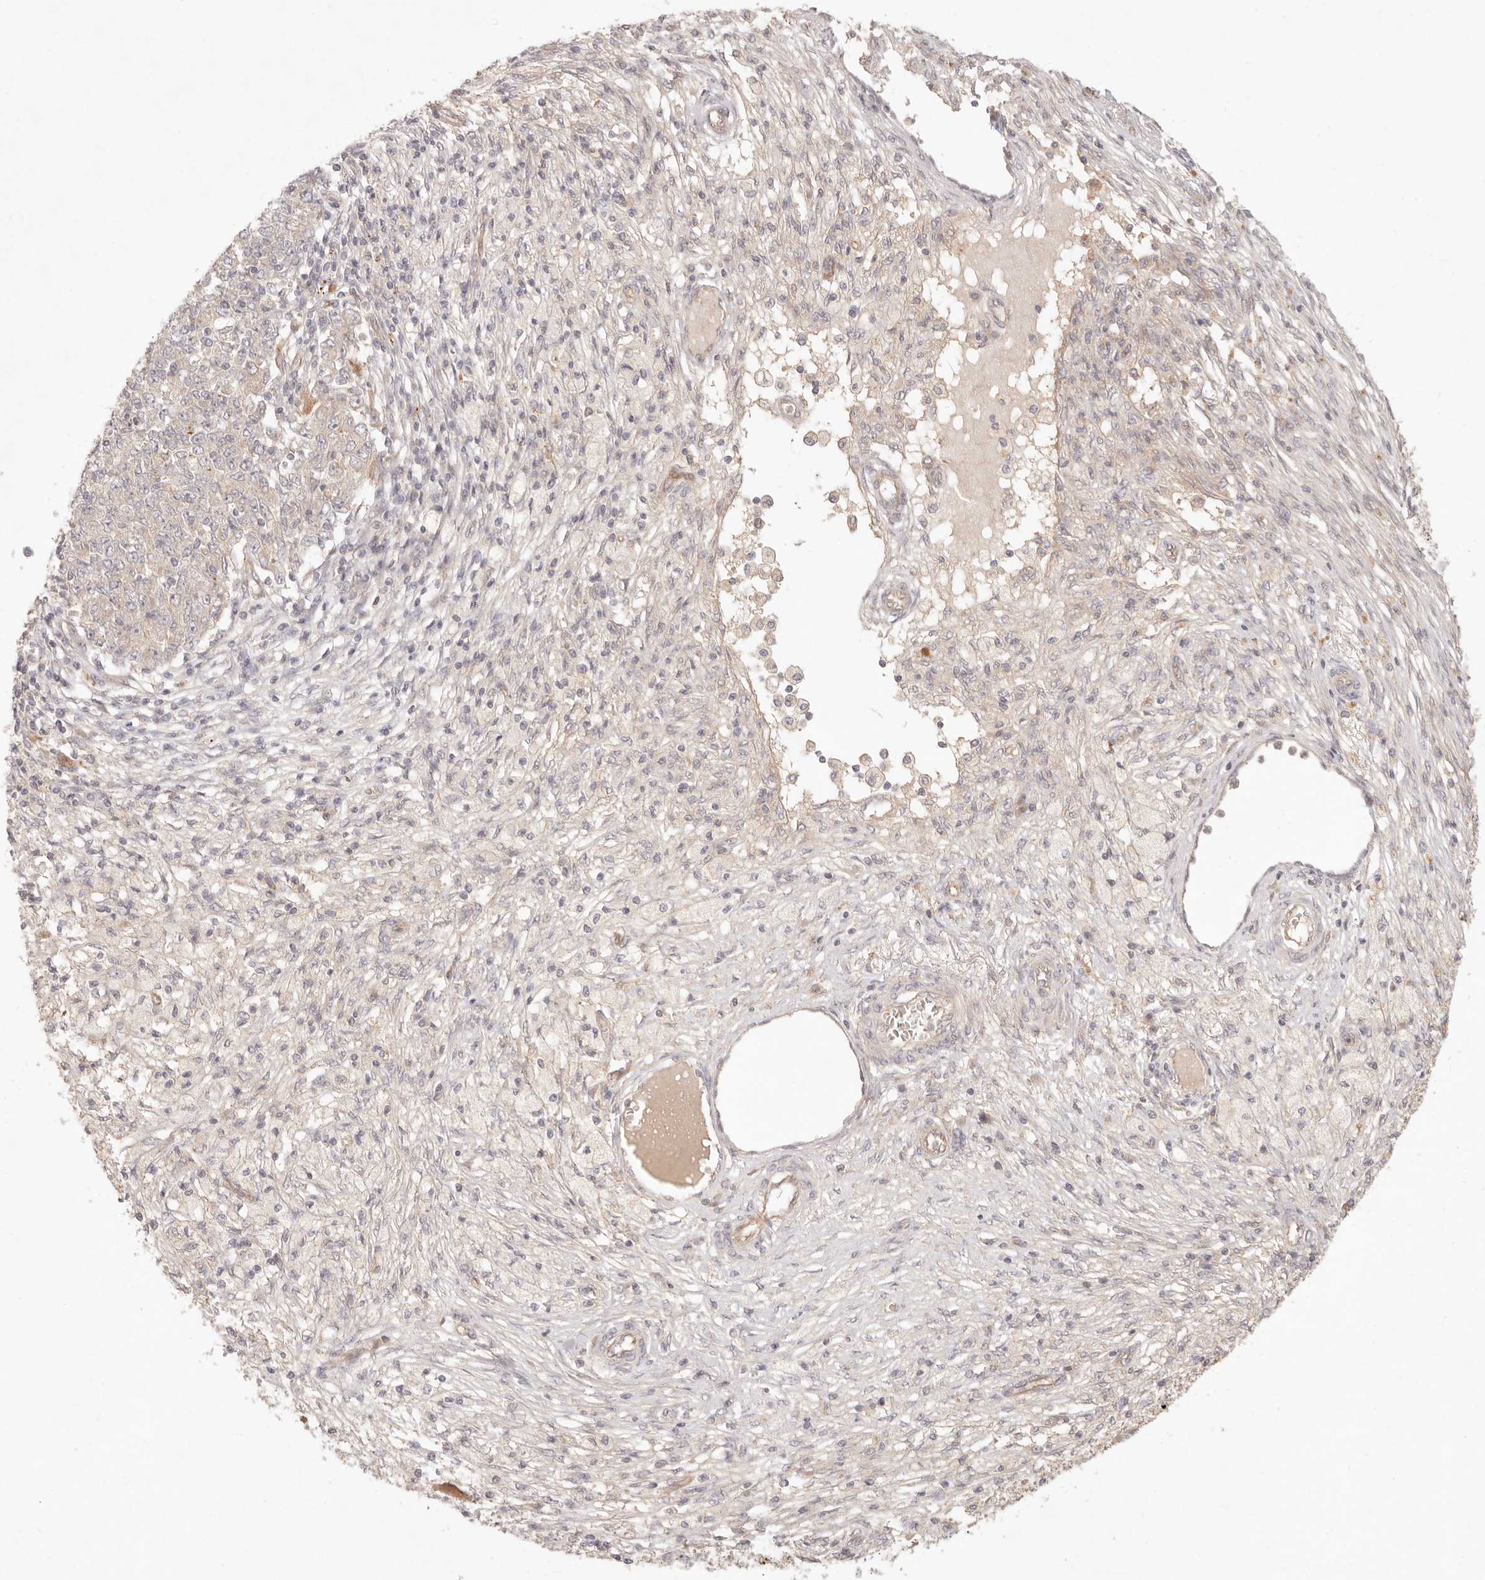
{"staining": {"intensity": "negative", "quantity": "none", "location": "none"}, "tissue": "ovarian cancer", "cell_type": "Tumor cells", "image_type": "cancer", "snomed": [{"axis": "morphology", "description": "Carcinoma, endometroid"}, {"axis": "topography", "description": "Ovary"}], "caption": "High magnification brightfield microscopy of ovarian cancer stained with DAB (3,3'-diaminobenzidine) (brown) and counterstained with hematoxylin (blue): tumor cells show no significant expression. The staining is performed using DAB (3,3'-diaminobenzidine) brown chromogen with nuclei counter-stained in using hematoxylin.", "gene": "PPP1R3B", "patient": {"sex": "female", "age": 42}}